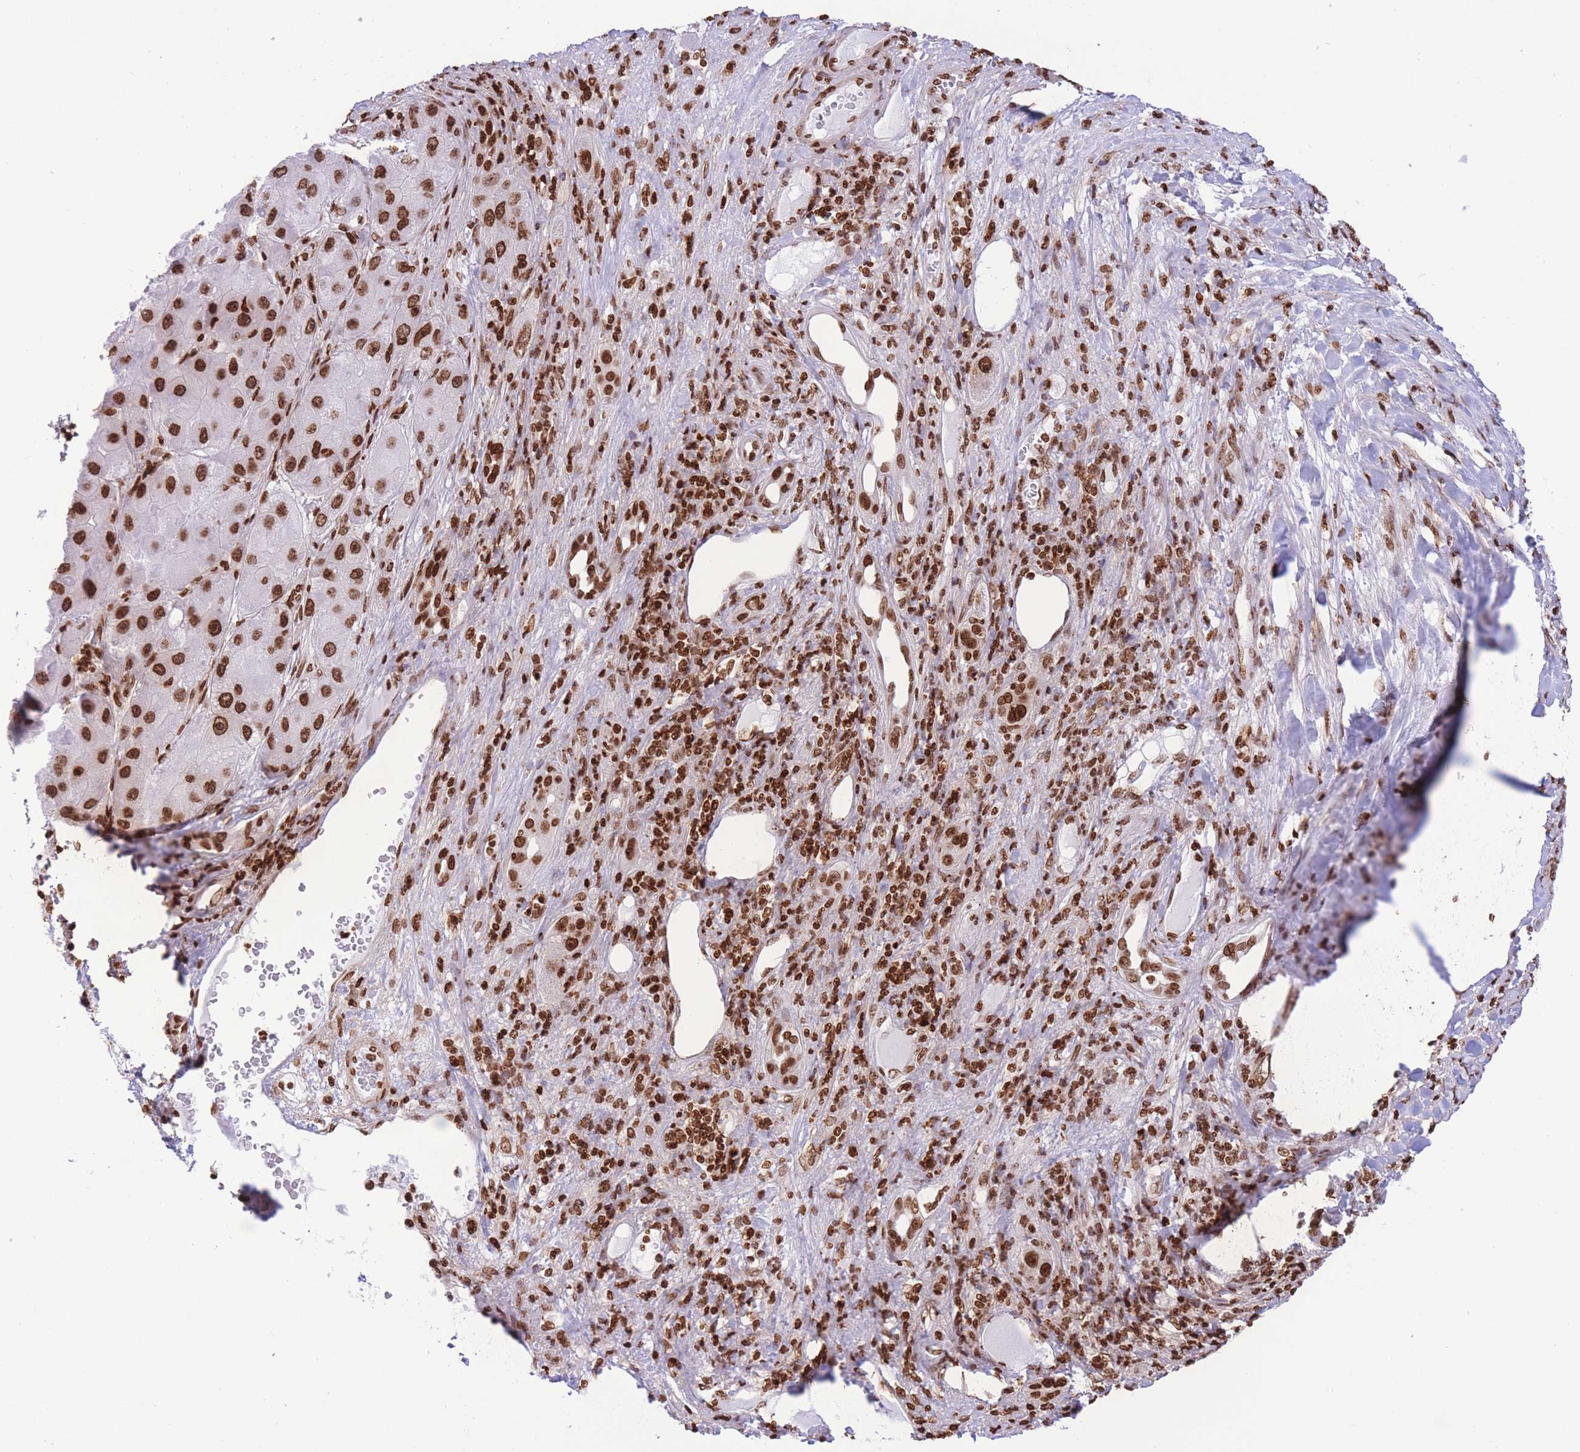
{"staining": {"intensity": "strong", "quantity": ">75%", "location": "nuclear"}, "tissue": "liver cancer", "cell_type": "Tumor cells", "image_type": "cancer", "snomed": [{"axis": "morphology", "description": "Carcinoma, Hepatocellular, NOS"}, {"axis": "topography", "description": "Liver"}], "caption": "Tumor cells demonstrate strong nuclear expression in approximately >75% of cells in hepatocellular carcinoma (liver). (IHC, brightfield microscopy, high magnification).", "gene": "H2BC11", "patient": {"sex": "female", "age": 73}}